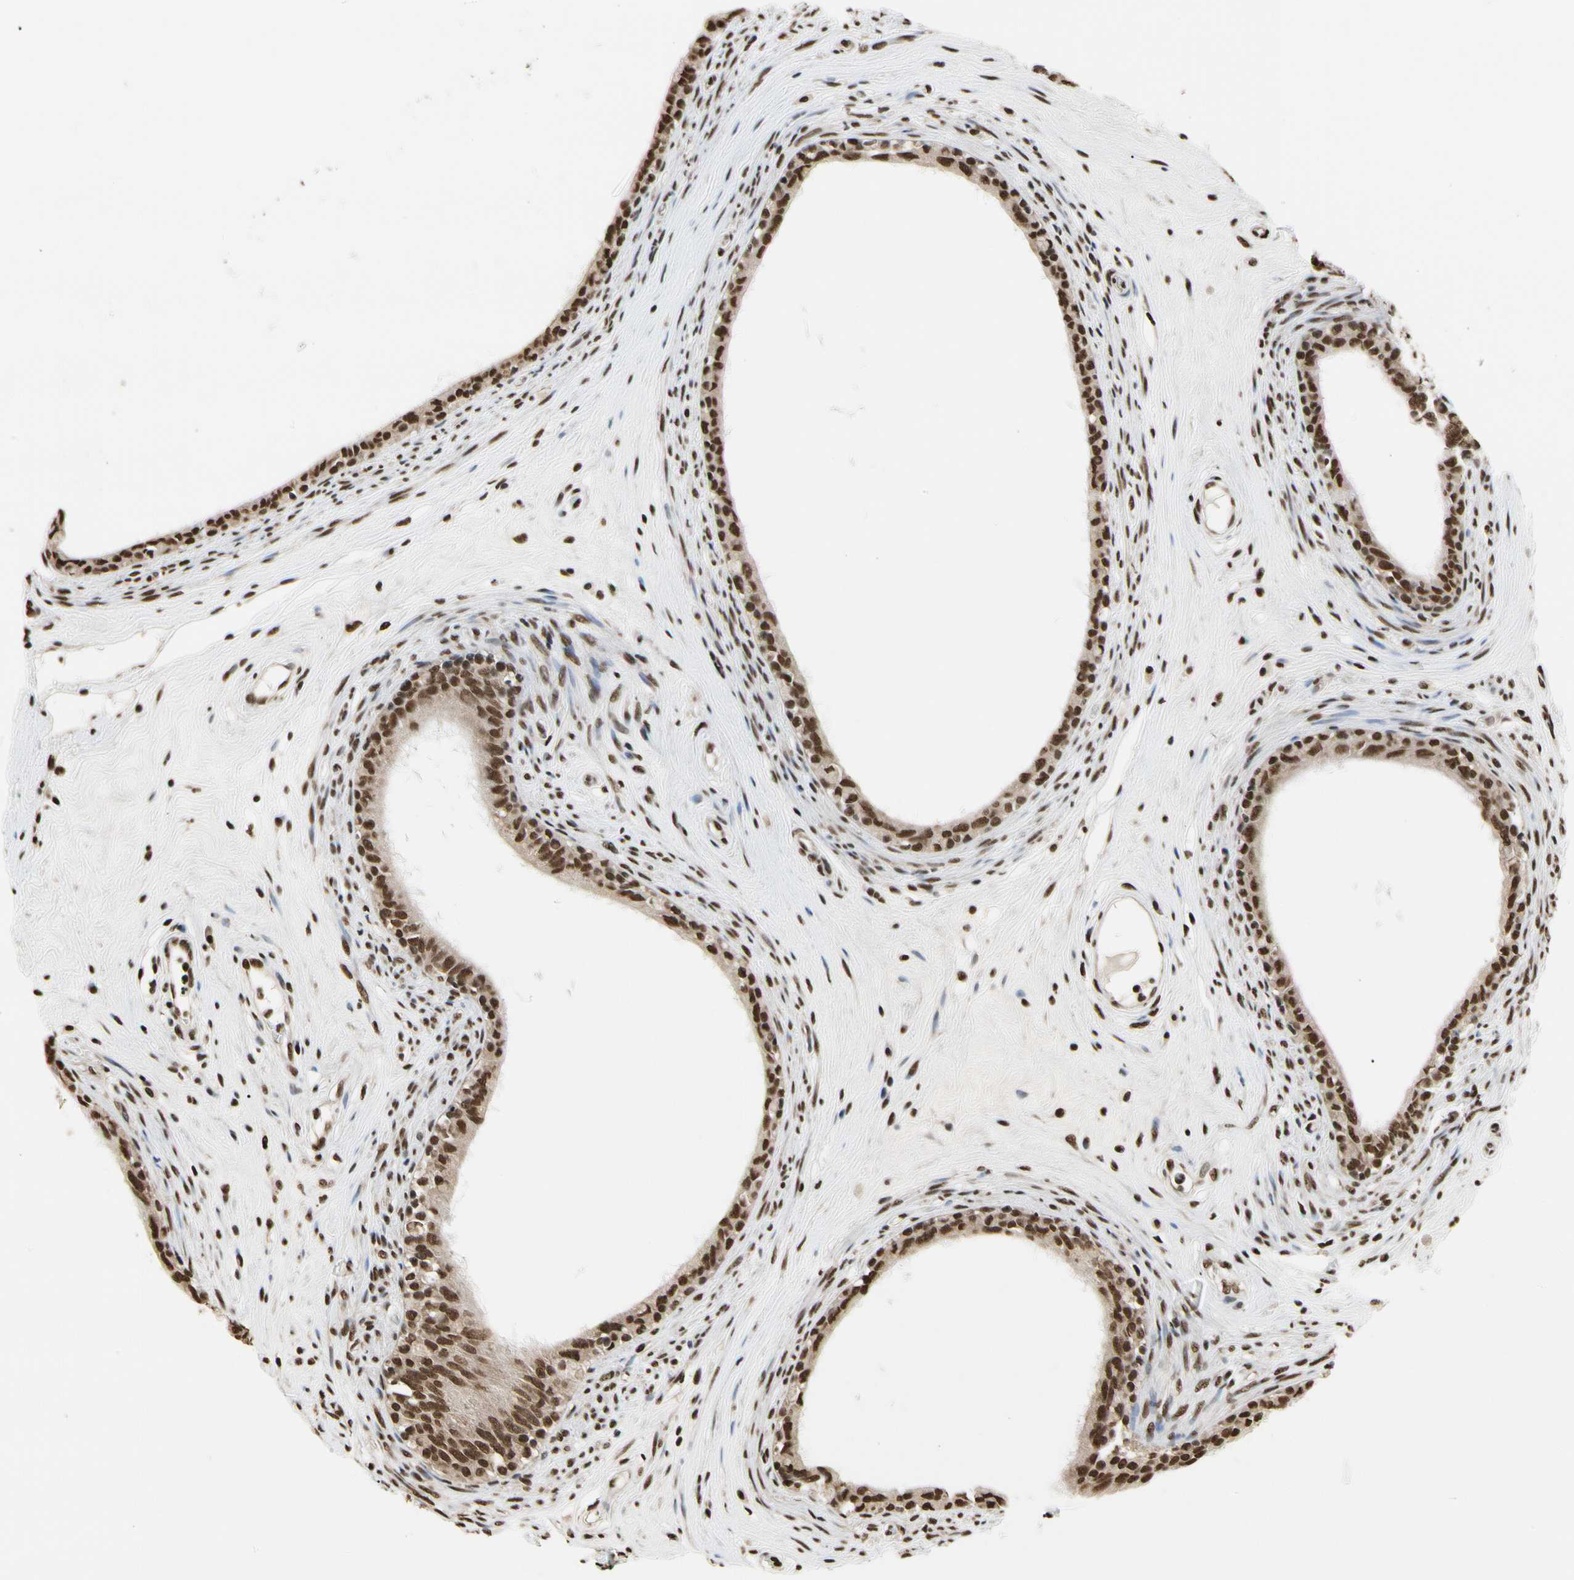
{"staining": {"intensity": "strong", "quantity": ">75%", "location": "nuclear"}, "tissue": "epididymis", "cell_type": "Glandular cells", "image_type": "normal", "snomed": [{"axis": "morphology", "description": "Normal tissue, NOS"}, {"axis": "morphology", "description": "Inflammation, NOS"}, {"axis": "topography", "description": "Epididymis"}], "caption": "Human epididymis stained for a protein (brown) displays strong nuclear positive staining in about >75% of glandular cells.", "gene": "HNRNPK", "patient": {"sex": "male", "age": 84}}